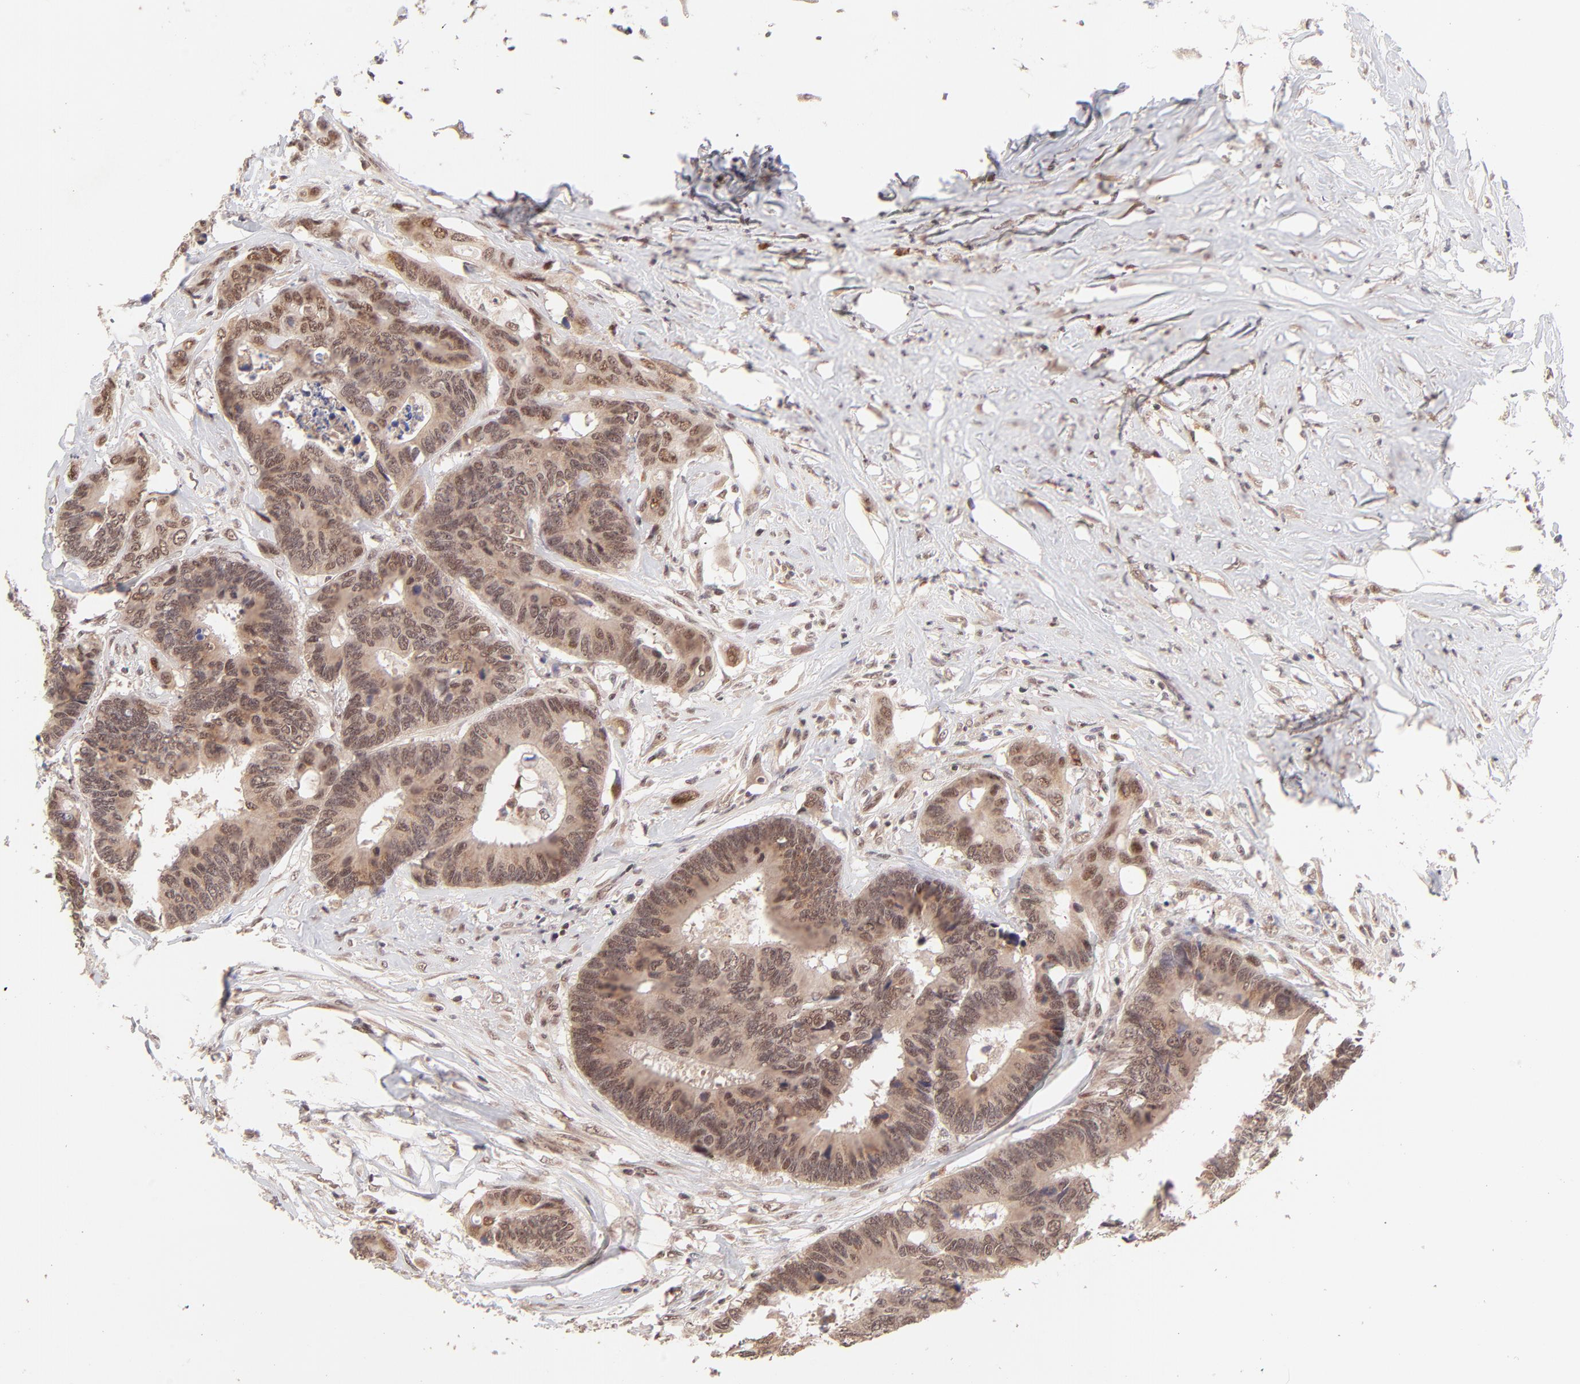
{"staining": {"intensity": "moderate", "quantity": ">75%", "location": "nuclear"}, "tissue": "colorectal cancer", "cell_type": "Tumor cells", "image_type": "cancer", "snomed": [{"axis": "morphology", "description": "Adenocarcinoma, NOS"}, {"axis": "topography", "description": "Rectum"}], "caption": "Colorectal adenocarcinoma stained for a protein shows moderate nuclear positivity in tumor cells.", "gene": "MED12", "patient": {"sex": "male", "age": 55}}